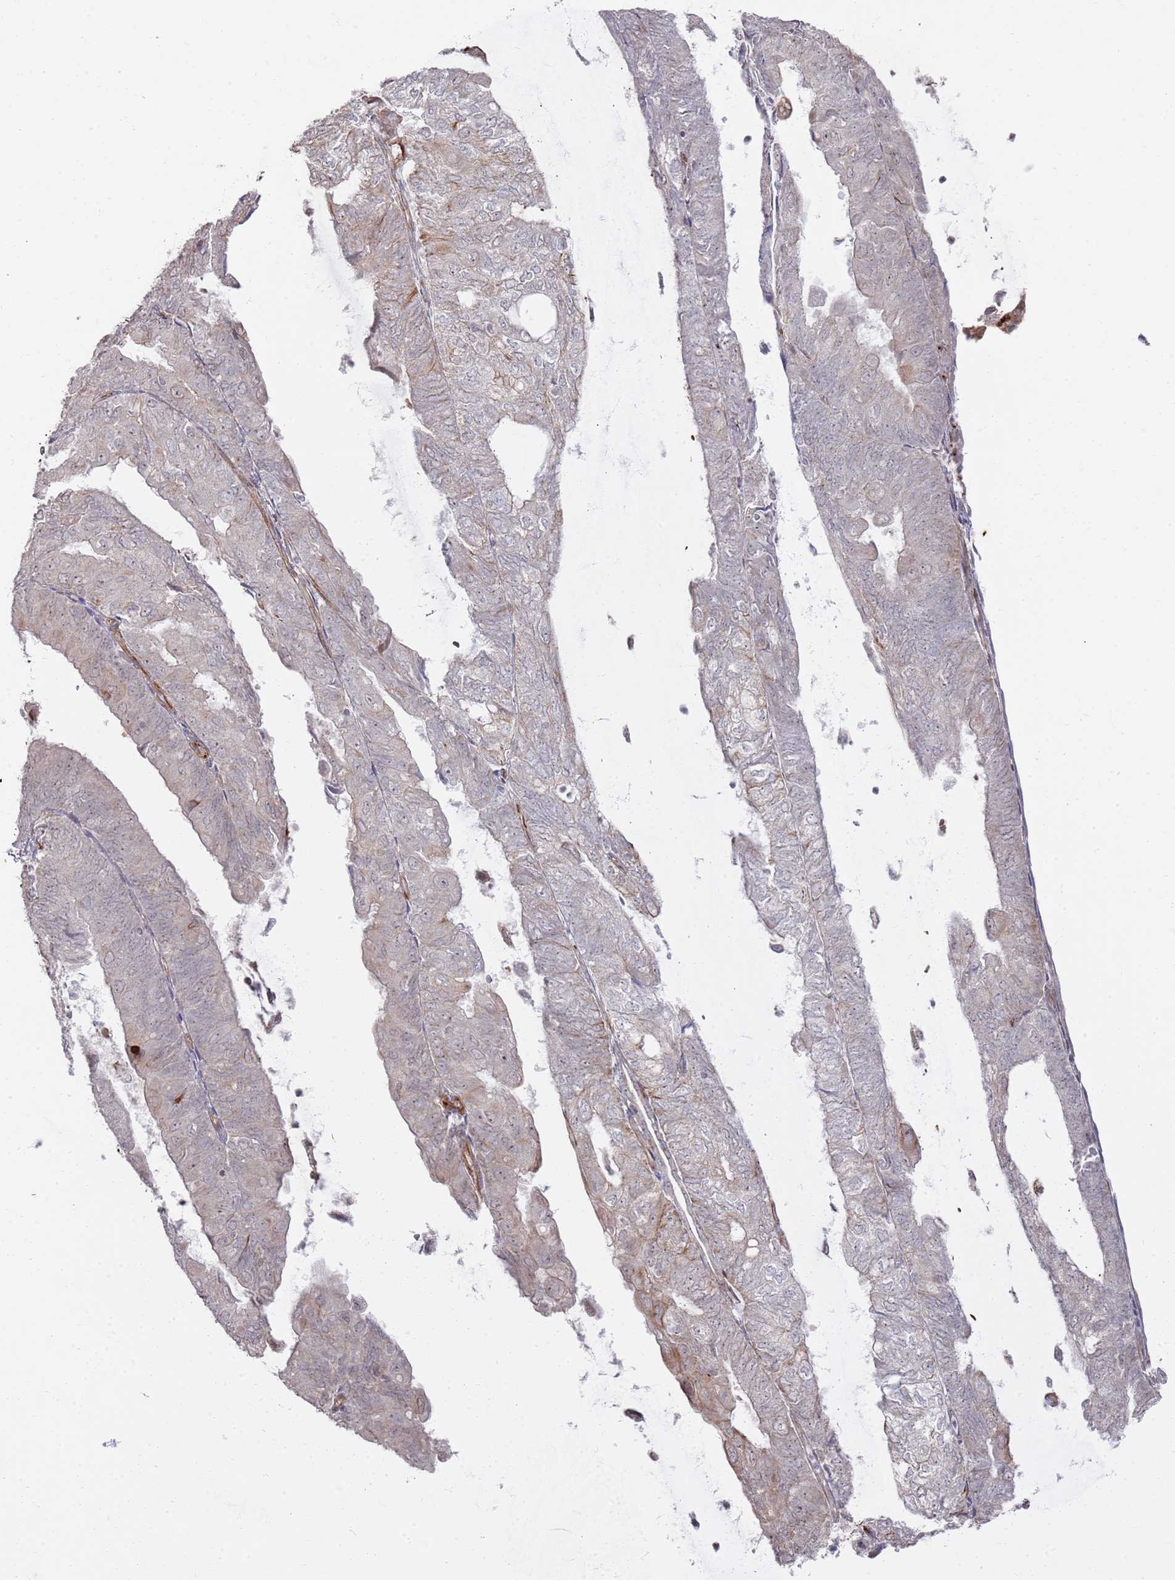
{"staining": {"intensity": "weak", "quantity": "<25%", "location": "cytoplasmic/membranous"}, "tissue": "endometrial cancer", "cell_type": "Tumor cells", "image_type": "cancer", "snomed": [{"axis": "morphology", "description": "Adenocarcinoma, NOS"}, {"axis": "topography", "description": "Endometrium"}], "caption": "Immunohistochemical staining of endometrial cancer exhibits no significant positivity in tumor cells. Brightfield microscopy of IHC stained with DAB (brown) and hematoxylin (blue), captured at high magnification.", "gene": "PHF21A", "patient": {"sex": "female", "age": 81}}